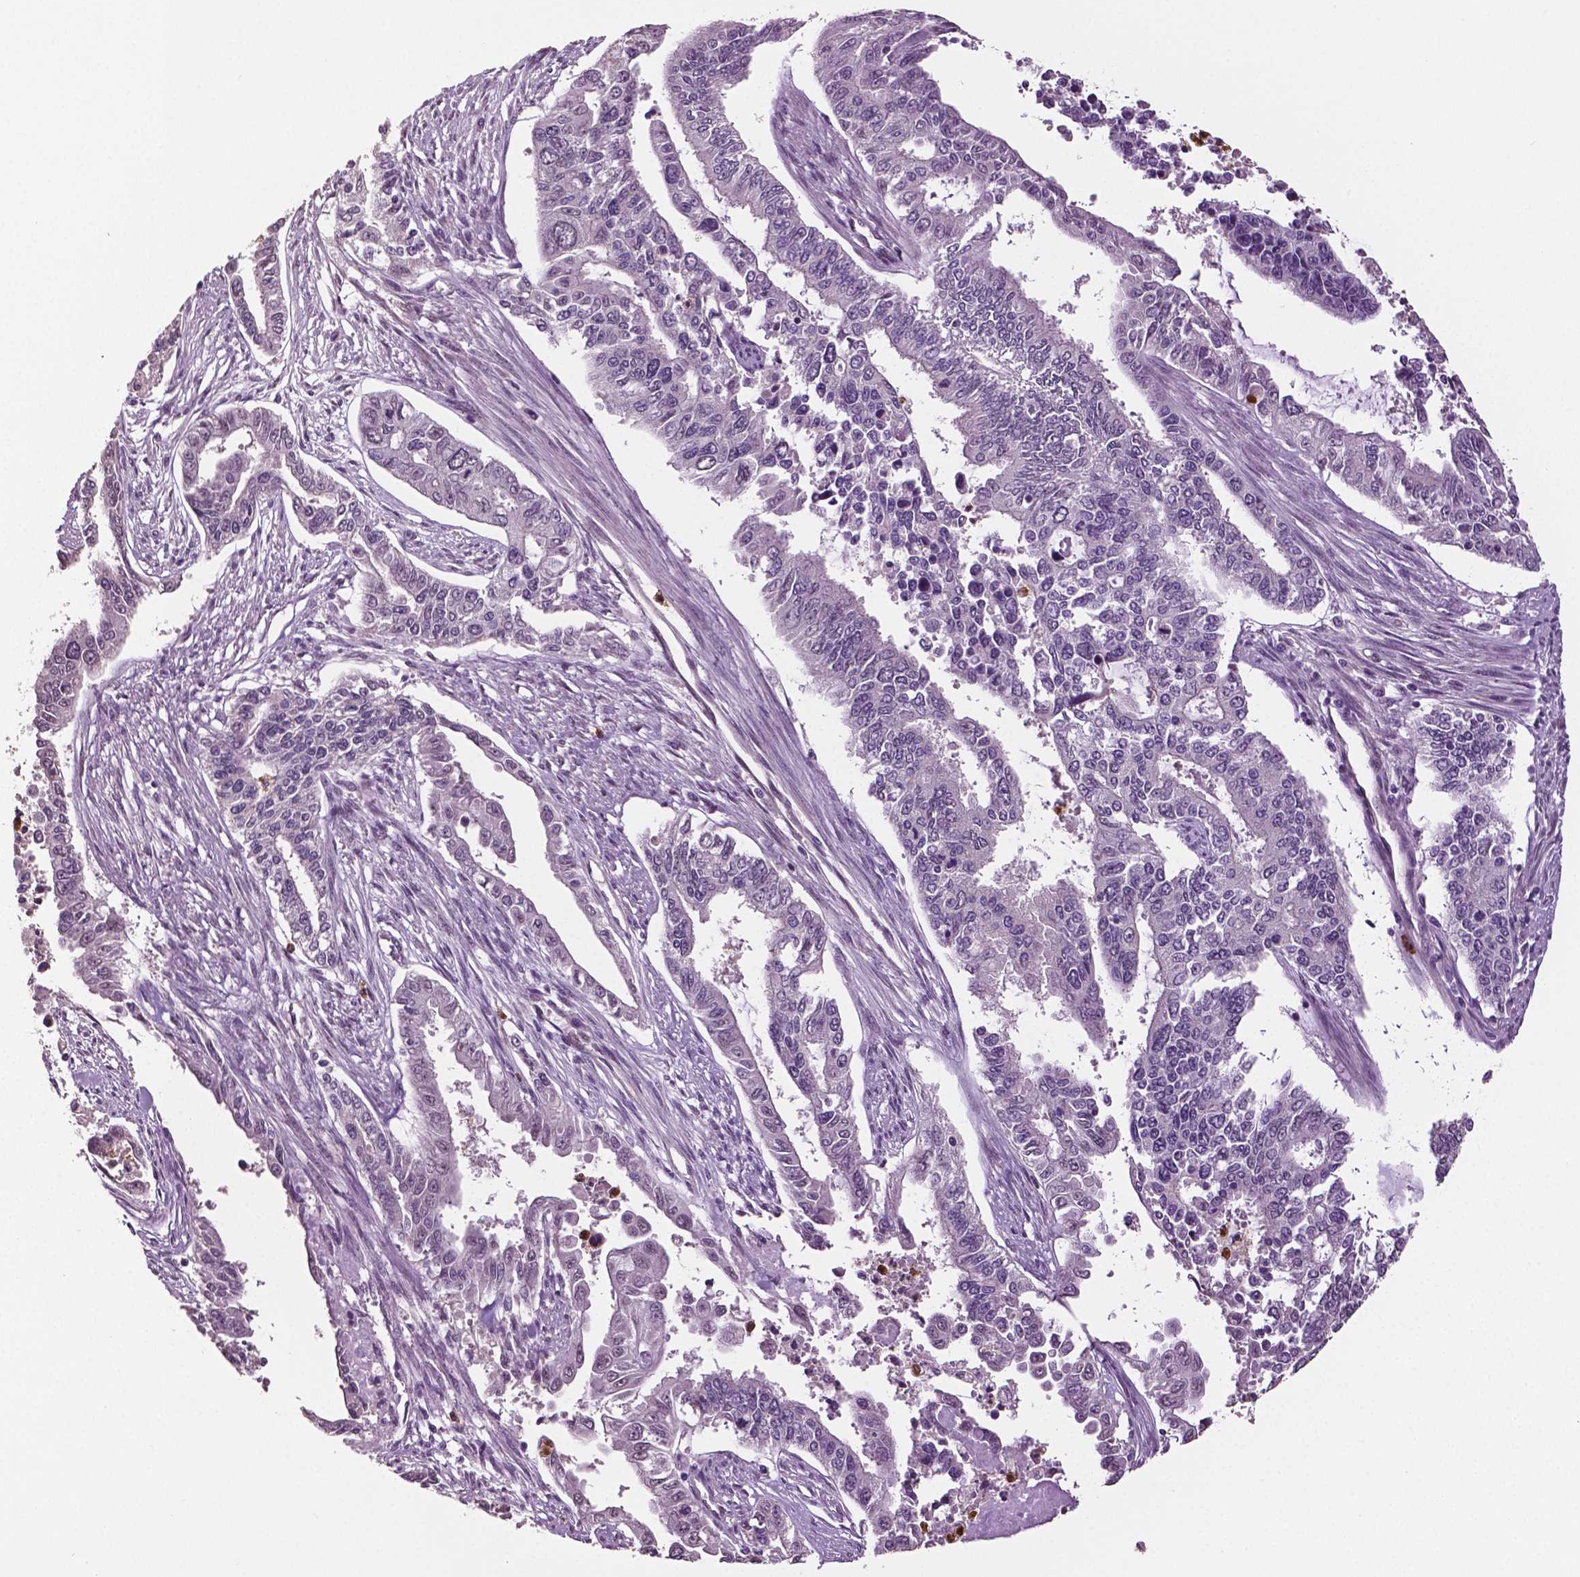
{"staining": {"intensity": "negative", "quantity": "none", "location": "none"}, "tissue": "endometrial cancer", "cell_type": "Tumor cells", "image_type": "cancer", "snomed": [{"axis": "morphology", "description": "Adenocarcinoma, NOS"}, {"axis": "topography", "description": "Uterus"}], "caption": "High magnification brightfield microscopy of endometrial cancer stained with DAB (brown) and counterstained with hematoxylin (blue): tumor cells show no significant expression. (Stains: DAB (3,3'-diaminobenzidine) immunohistochemistry with hematoxylin counter stain, Microscopy: brightfield microscopy at high magnification).", "gene": "PTPN5", "patient": {"sex": "female", "age": 59}}